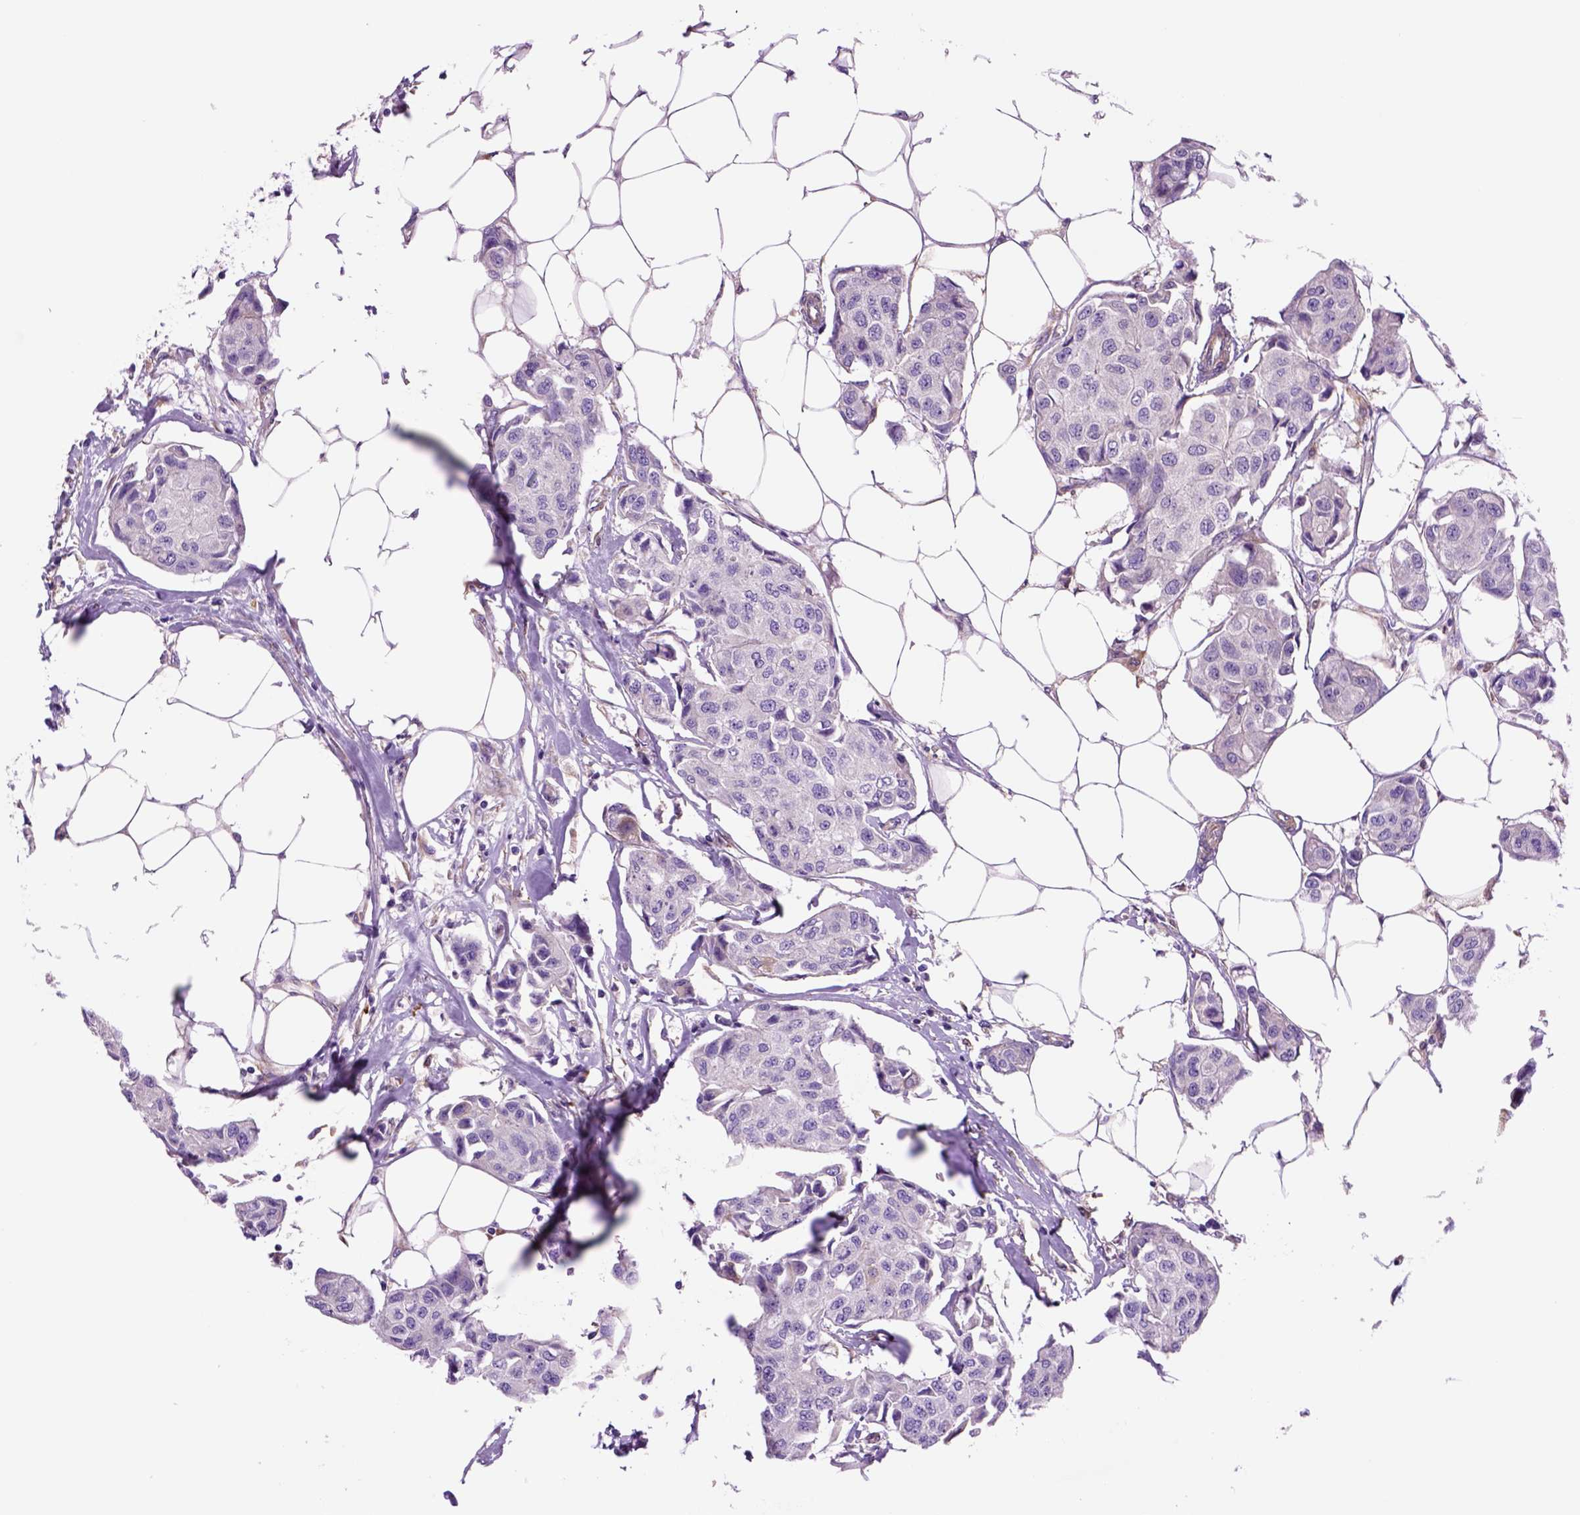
{"staining": {"intensity": "negative", "quantity": "none", "location": "none"}, "tissue": "breast cancer", "cell_type": "Tumor cells", "image_type": "cancer", "snomed": [{"axis": "morphology", "description": "Duct carcinoma"}, {"axis": "topography", "description": "Breast"}, {"axis": "topography", "description": "Lymph node"}], "caption": "Immunohistochemical staining of human intraductal carcinoma (breast) reveals no significant expression in tumor cells.", "gene": "PIAS3", "patient": {"sex": "female", "age": 80}}